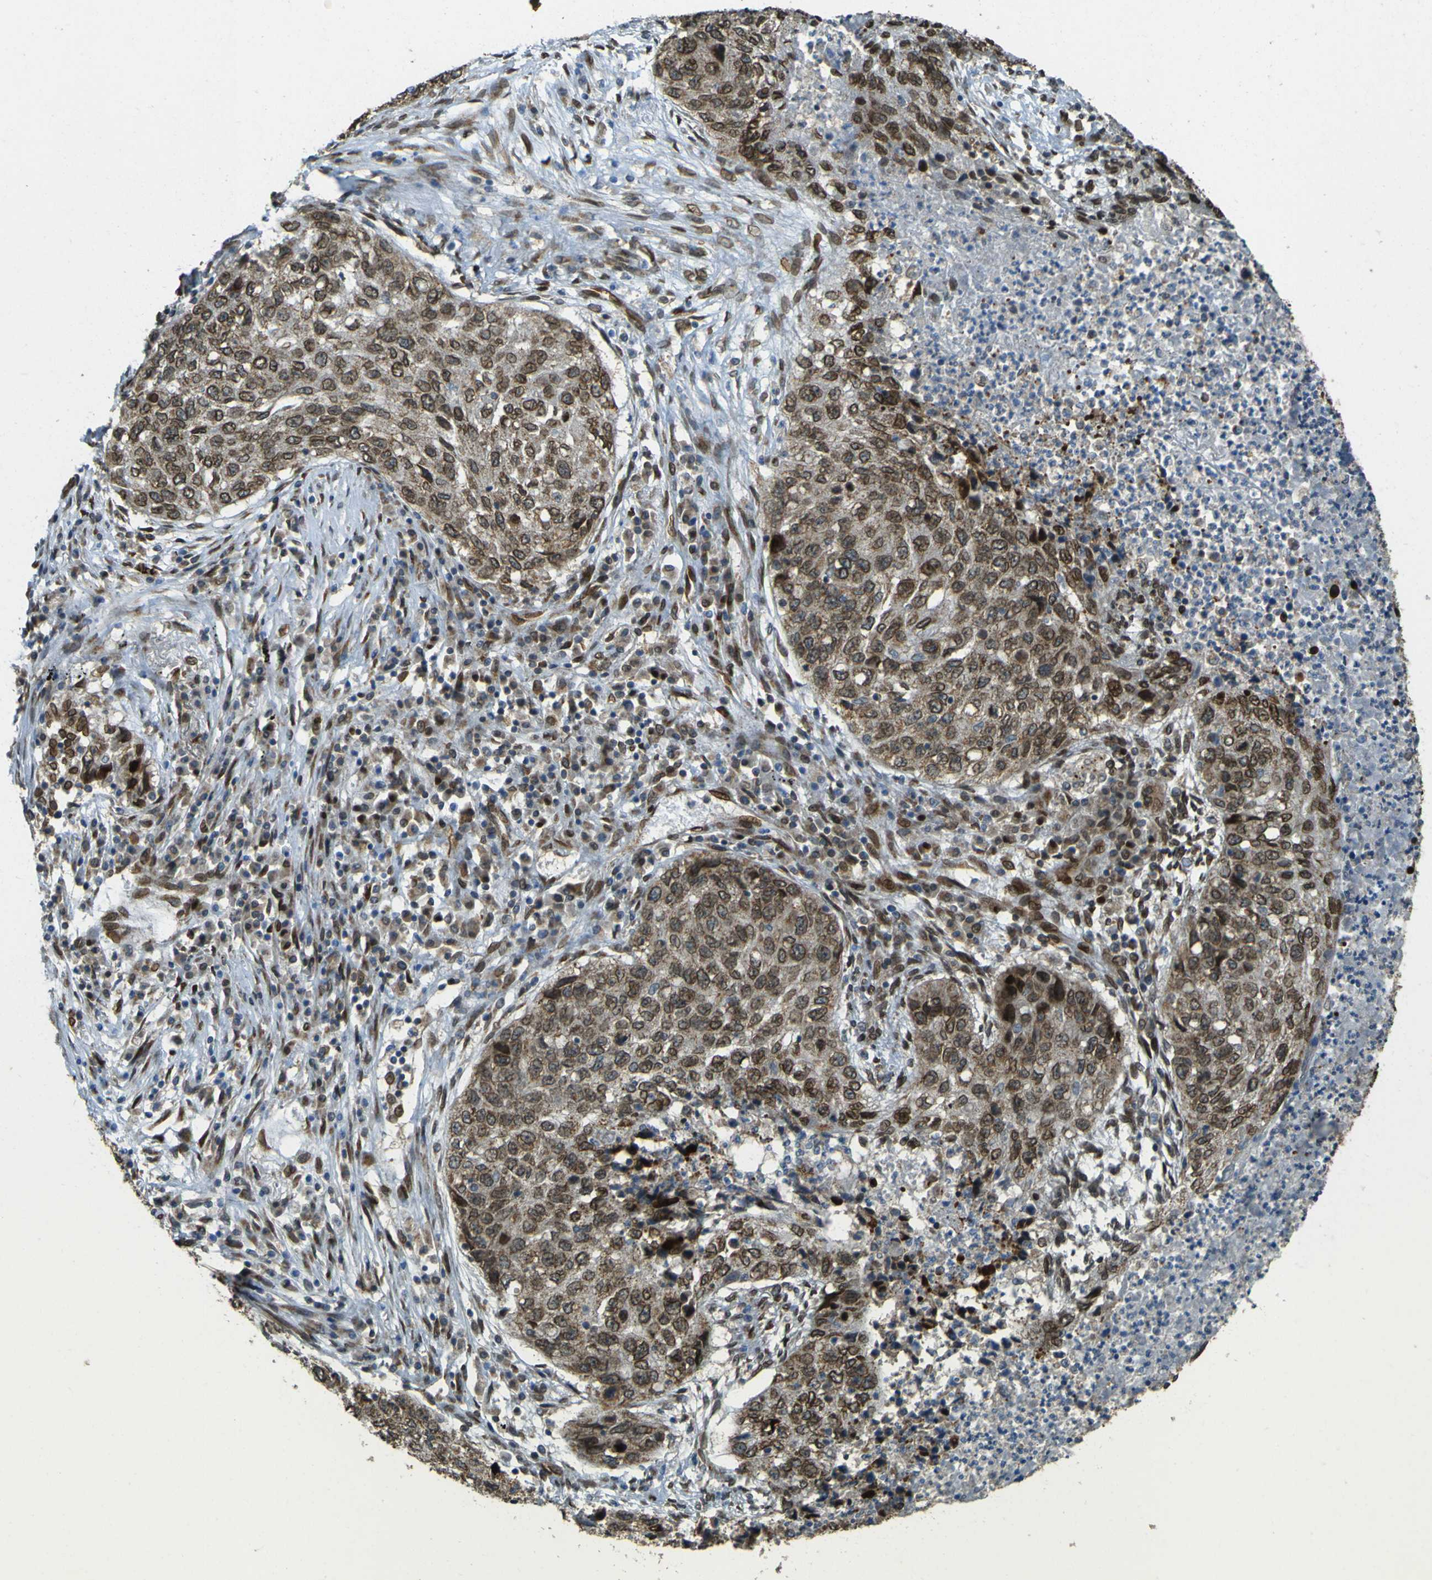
{"staining": {"intensity": "moderate", "quantity": ">75%", "location": "cytoplasmic/membranous,nuclear"}, "tissue": "lung cancer", "cell_type": "Tumor cells", "image_type": "cancer", "snomed": [{"axis": "morphology", "description": "Squamous cell carcinoma, NOS"}, {"axis": "topography", "description": "Lung"}], "caption": "About >75% of tumor cells in human lung cancer reveal moderate cytoplasmic/membranous and nuclear protein expression as visualized by brown immunohistochemical staining.", "gene": "GALNT1", "patient": {"sex": "female", "age": 63}}